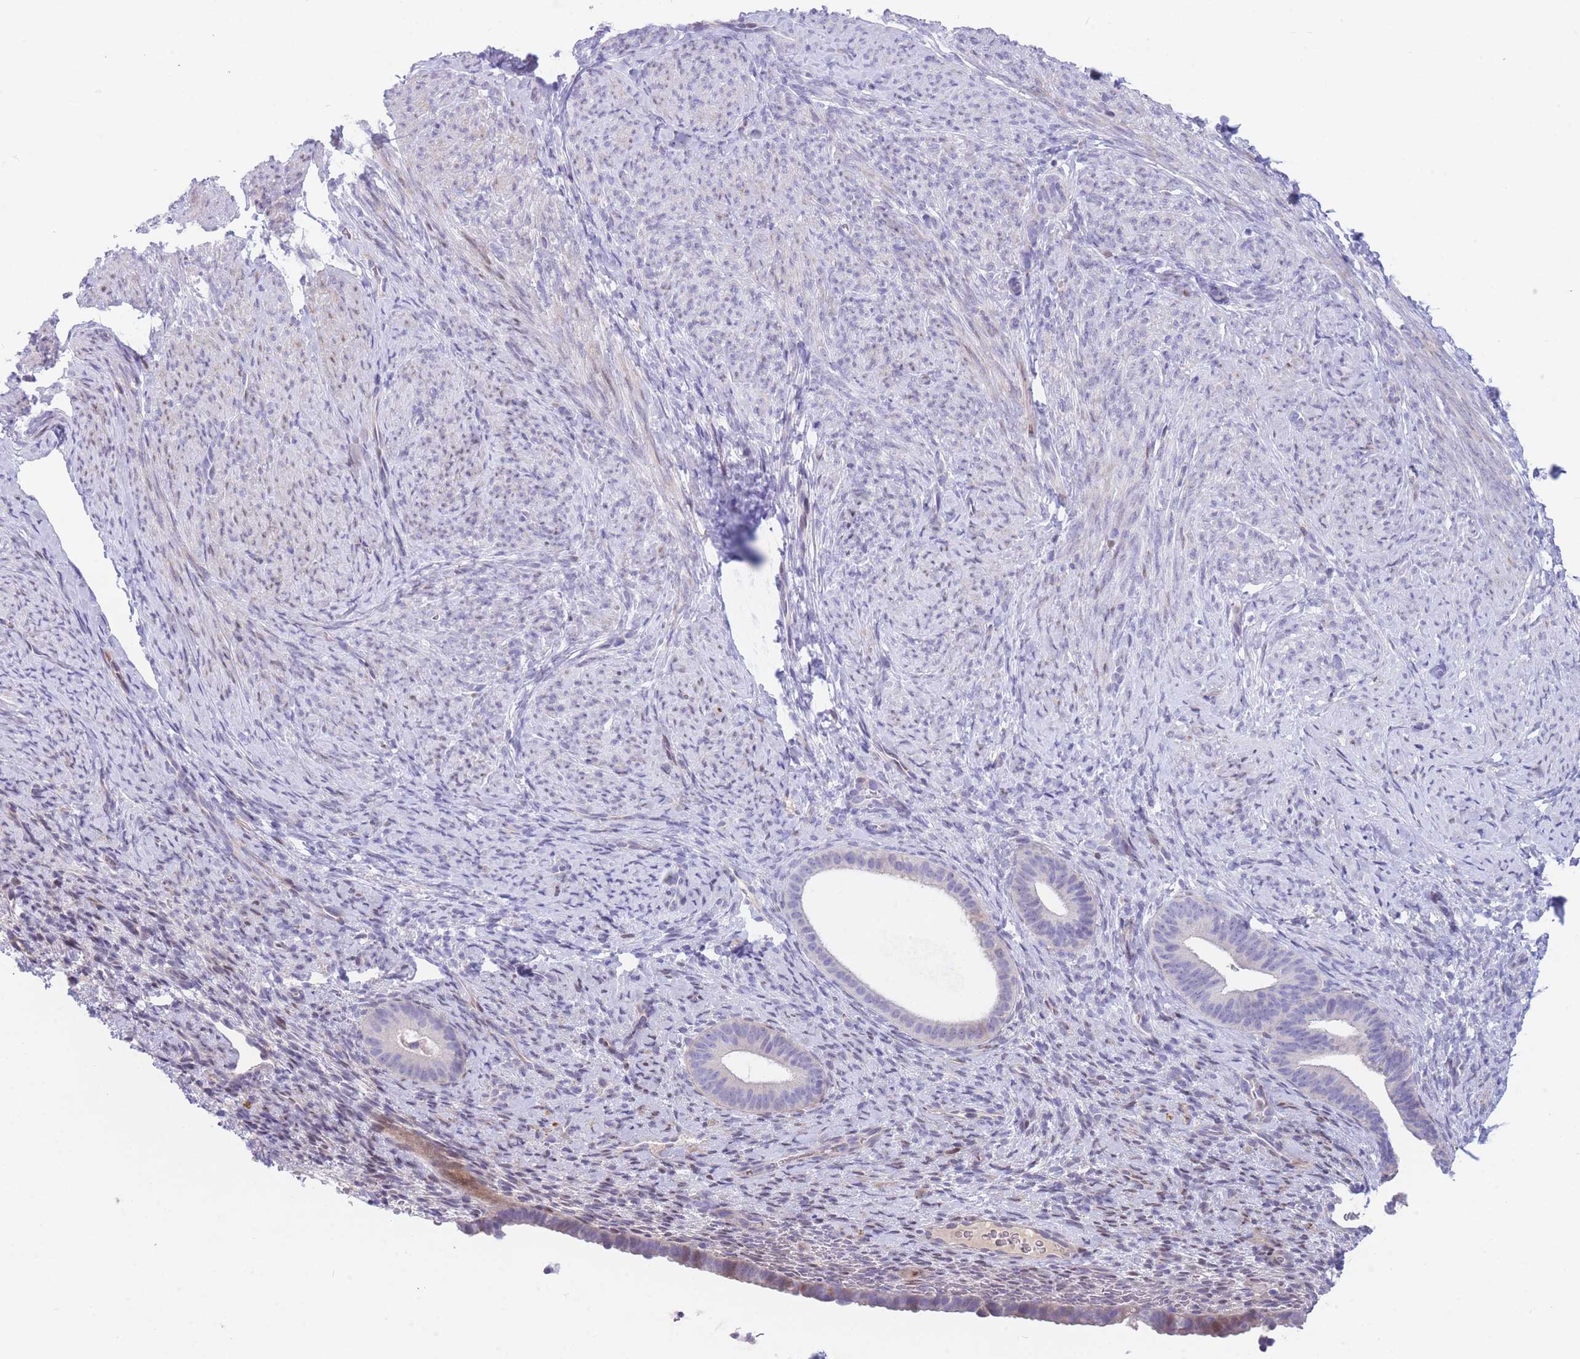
{"staining": {"intensity": "negative", "quantity": "none", "location": "none"}, "tissue": "endometrium", "cell_type": "Cells in endometrial stroma", "image_type": "normal", "snomed": [{"axis": "morphology", "description": "Normal tissue, NOS"}, {"axis": "topography", "description": "Endometrium"}], "caption": "This is a image of immunohistochemistry staining of normal endometrium, which shows no positivity in cells in endometrial stroma. (DAB immunohistochemistry (IHC) visualized using brightfield microscopy, high magnification).", "gene": "SHCBP1", "patient": {"sex": "female", "age": 65}}